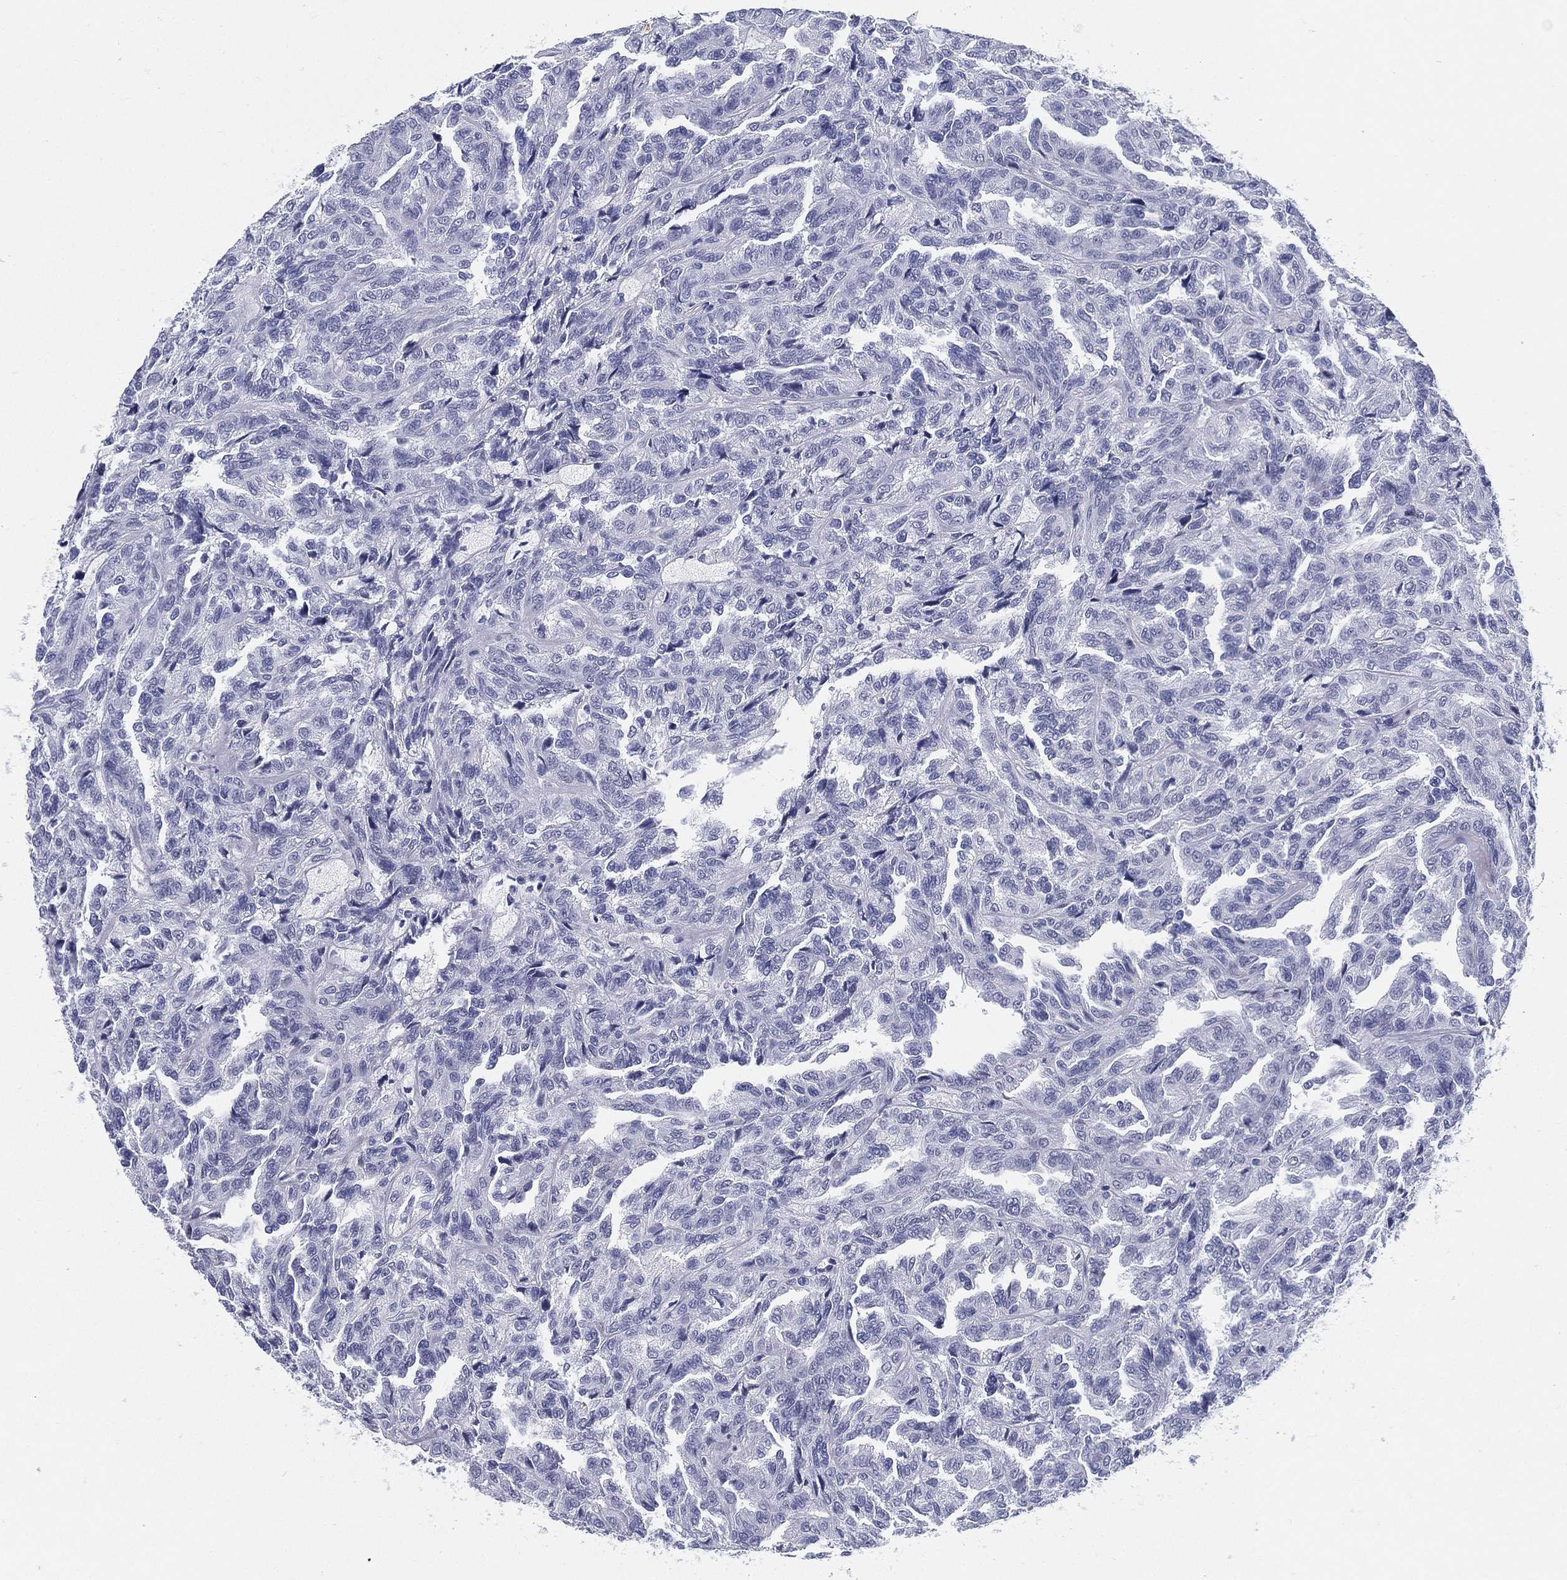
{"staining": {"intensity": "negative", "quantity": "none", "location": "none"}, "tissue": "renal cancer", "cell_type": "Tumor cells", "image_type": "cancer", "snomed": [{"axis": "morphology", "description": "Adenocarcinoma, NOS"}, {"axis": "topography", "description": "Kidney"}], "caption": "Renal adenocarcinoma stained for a protein using immunohistochemistry (IHC) exhibits no positivity tumor cells.", "gene": "ATP1B2", "patient": {"sex": "male", "age": 79}}